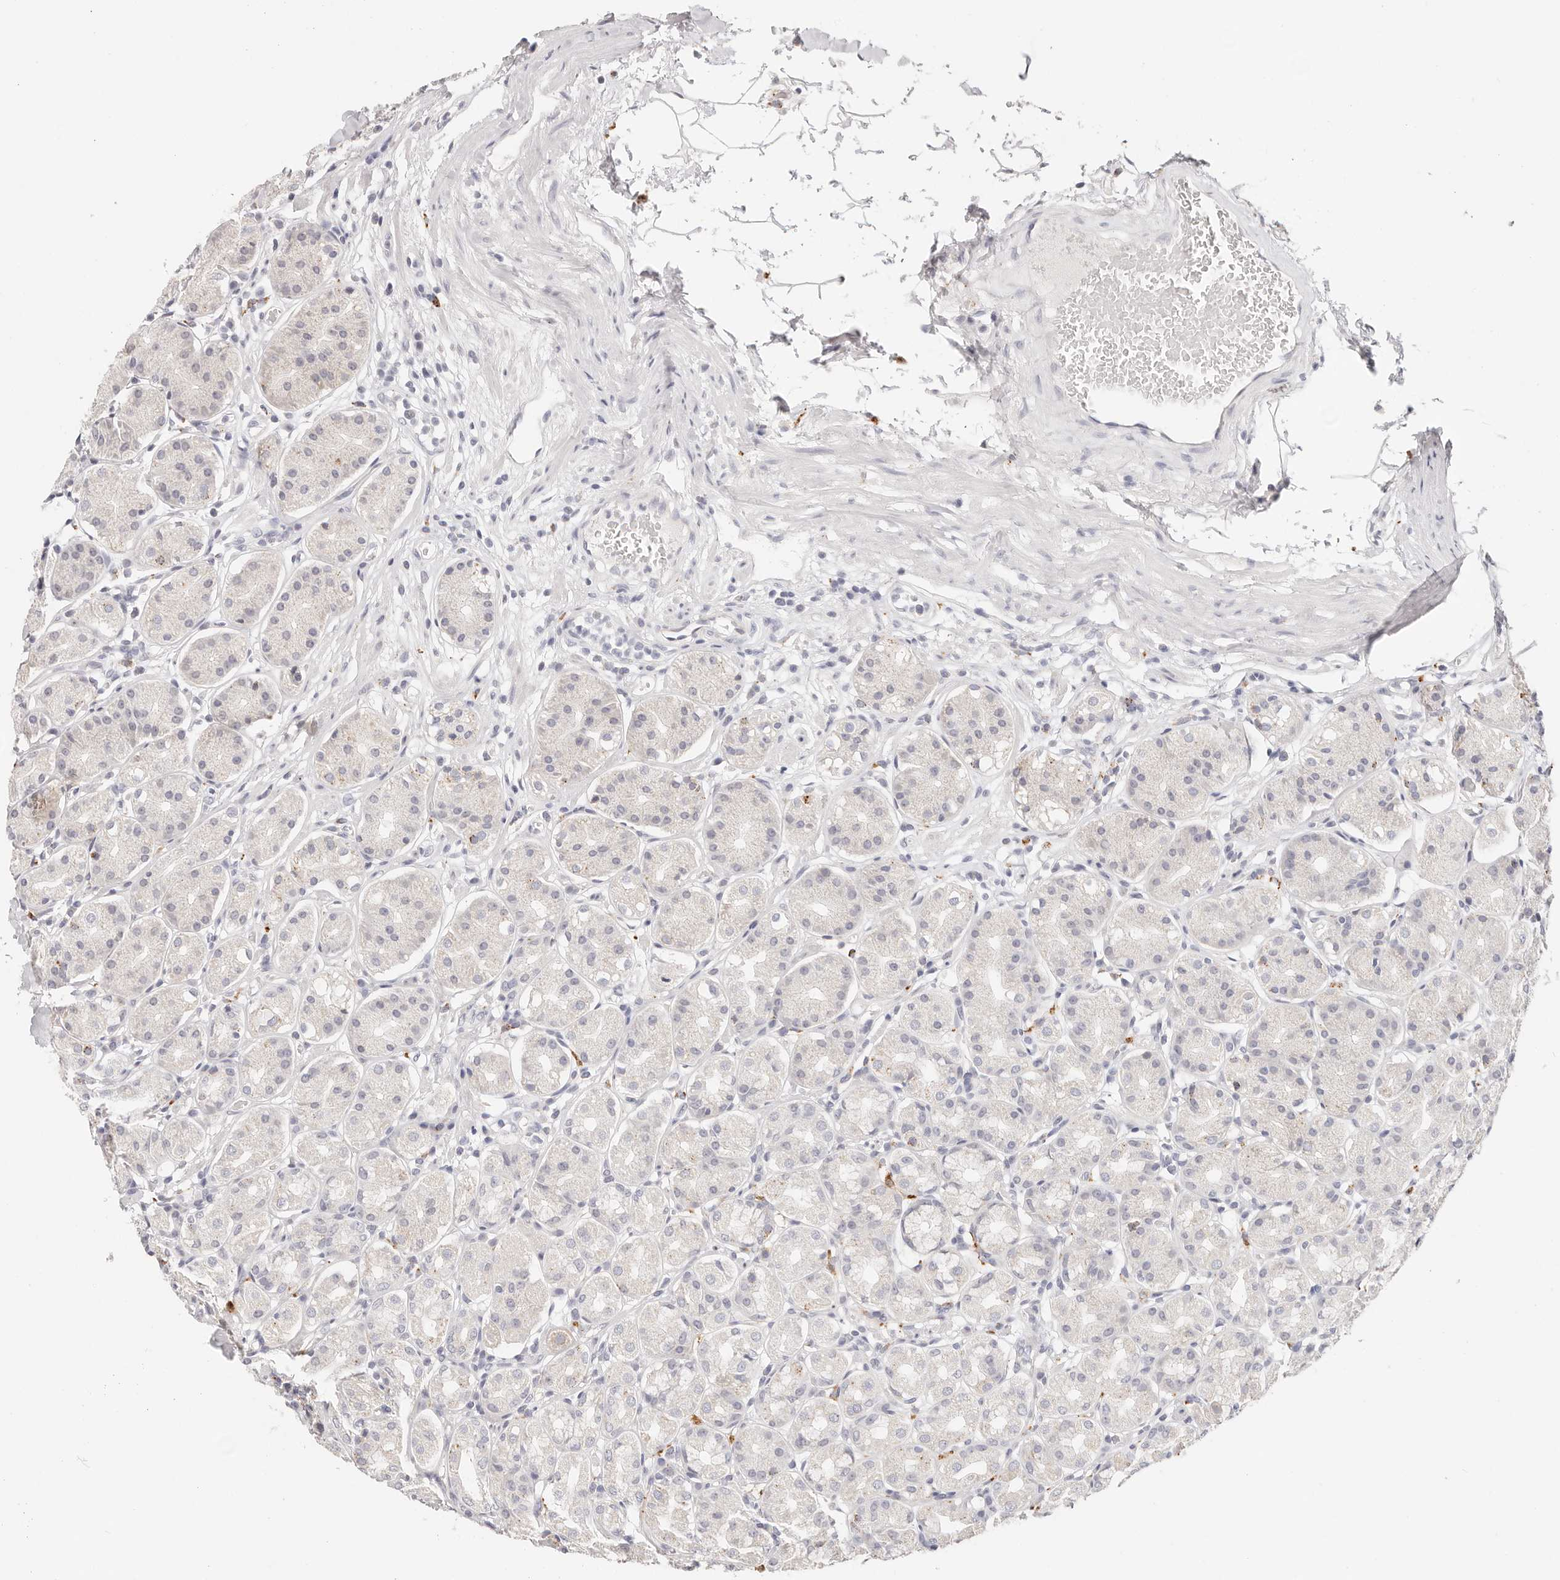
{"staining": {"intensity": "moderate", "quantity": "<25%", "location": "cytoplasmic/membranous"}, "tissue": "stomach", "cell_type": "Glandular cells", "image_type": "normal", "snomed": [{"axis": "morphology", "description": "Normal tissue, NOS"}, {"axis": "topography", "description": "Stomach"}, {"axis": "topography", "description": "Stomach, lower"}], "caption": "Glandular cells show moderate cytoplasmic/membranous positivity in approximately <25% of cells in unremarkable stomach. (DAB (3,3'-diaminobenzidine) IHC, brown staining for protein, blue staining for nuclei).", "gene": "STKLD1", "patient": {"sex": "female", "age": 56}}